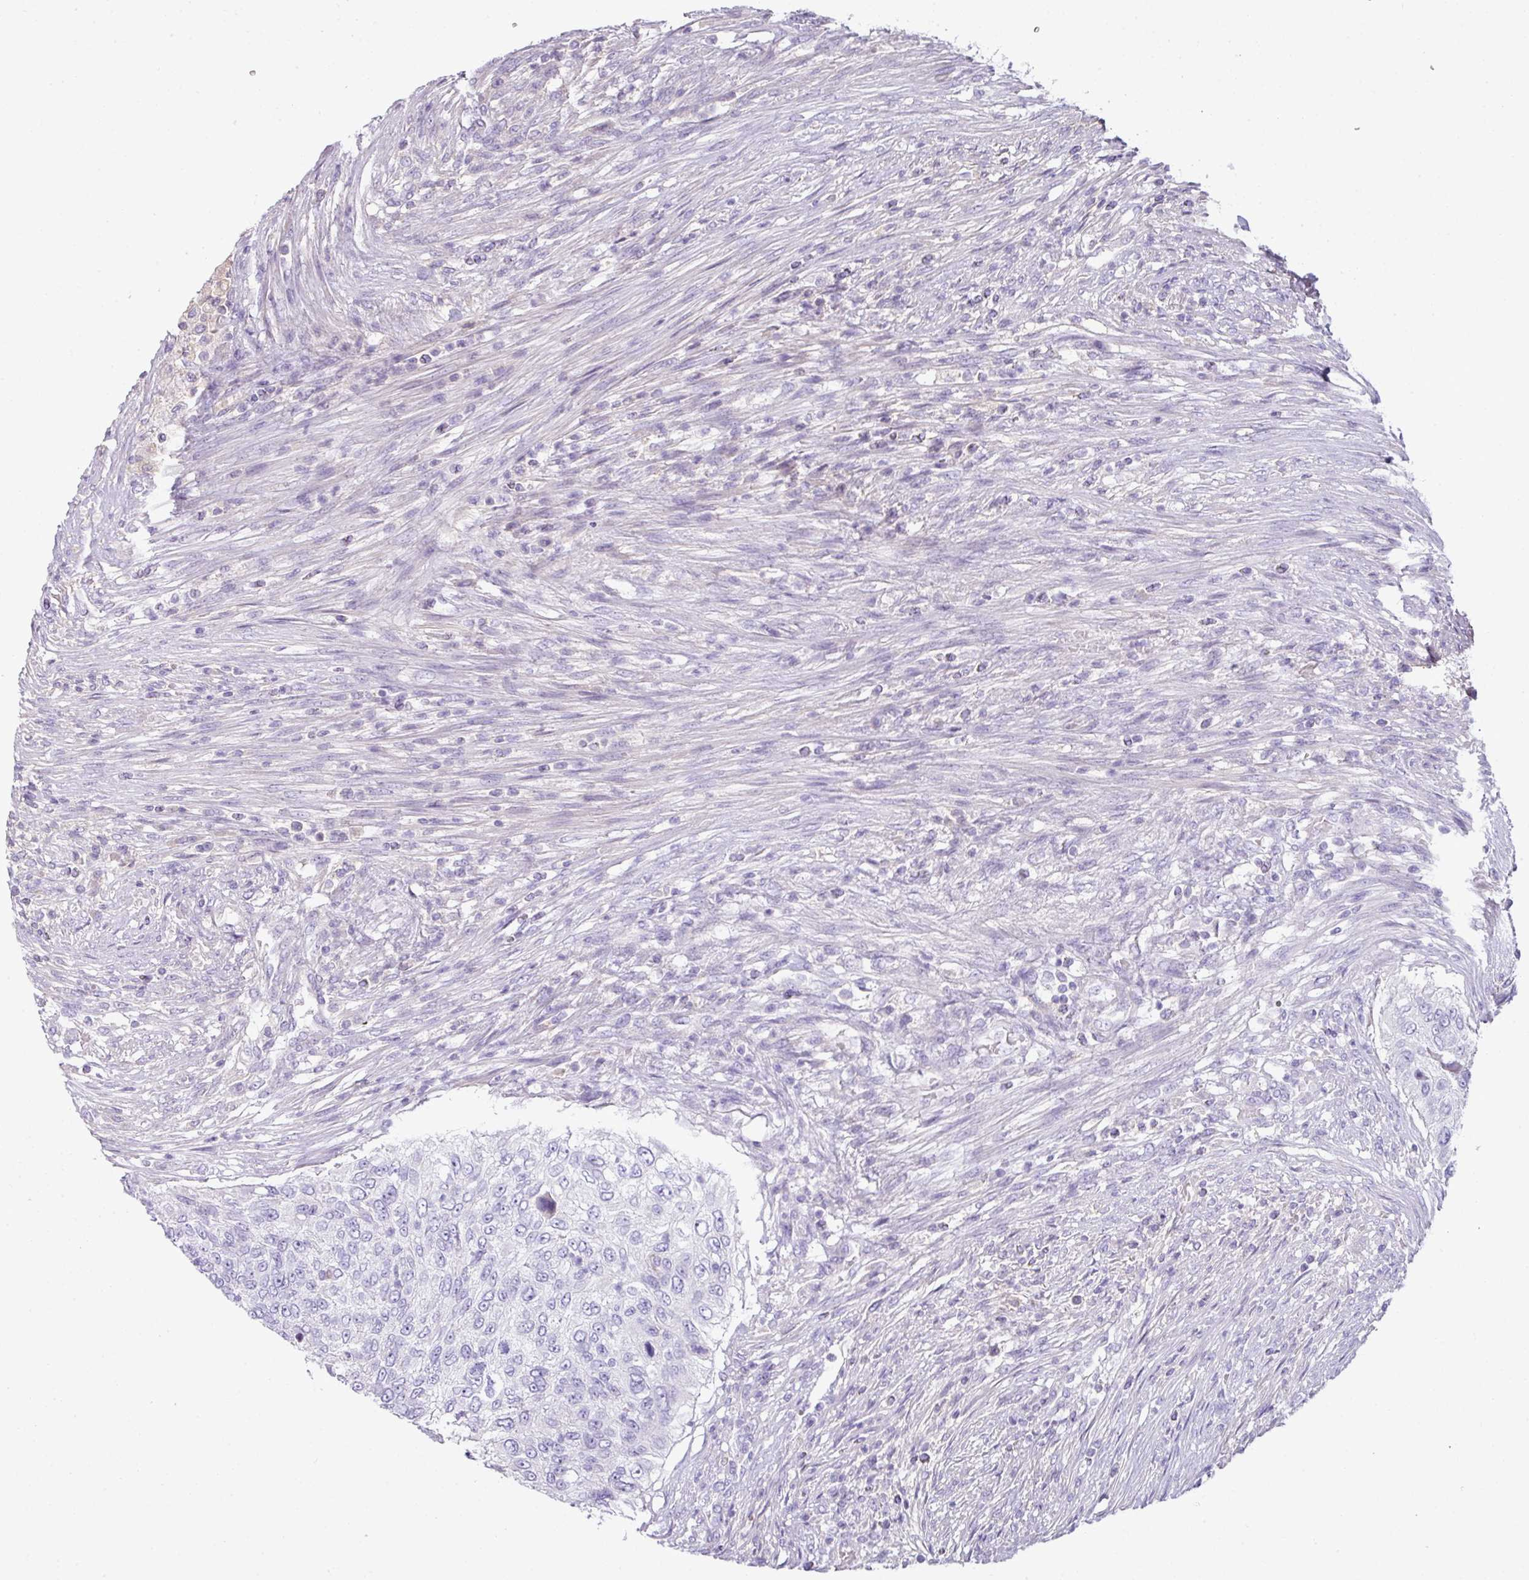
{"staining": {"intensity": "negative", "quantity": "none", "location": "none"}, "tissue": "urothelial cancer", "cell_type": "Tumor cells", "image_type": "cancer", "snomed": [{"axis": "morphology", "description": "Urothelial carcinoma, High grade"}, {"axis": "topography", "description": "Urinary bladder"}], "caption": "IHC image of neoplastic tissue: urothelial cancer stained with DAB demonstrates no significant protein staining in tumor cells.", "gene": "OR6C6", "patient": {"sex": "female", "age": 60}}